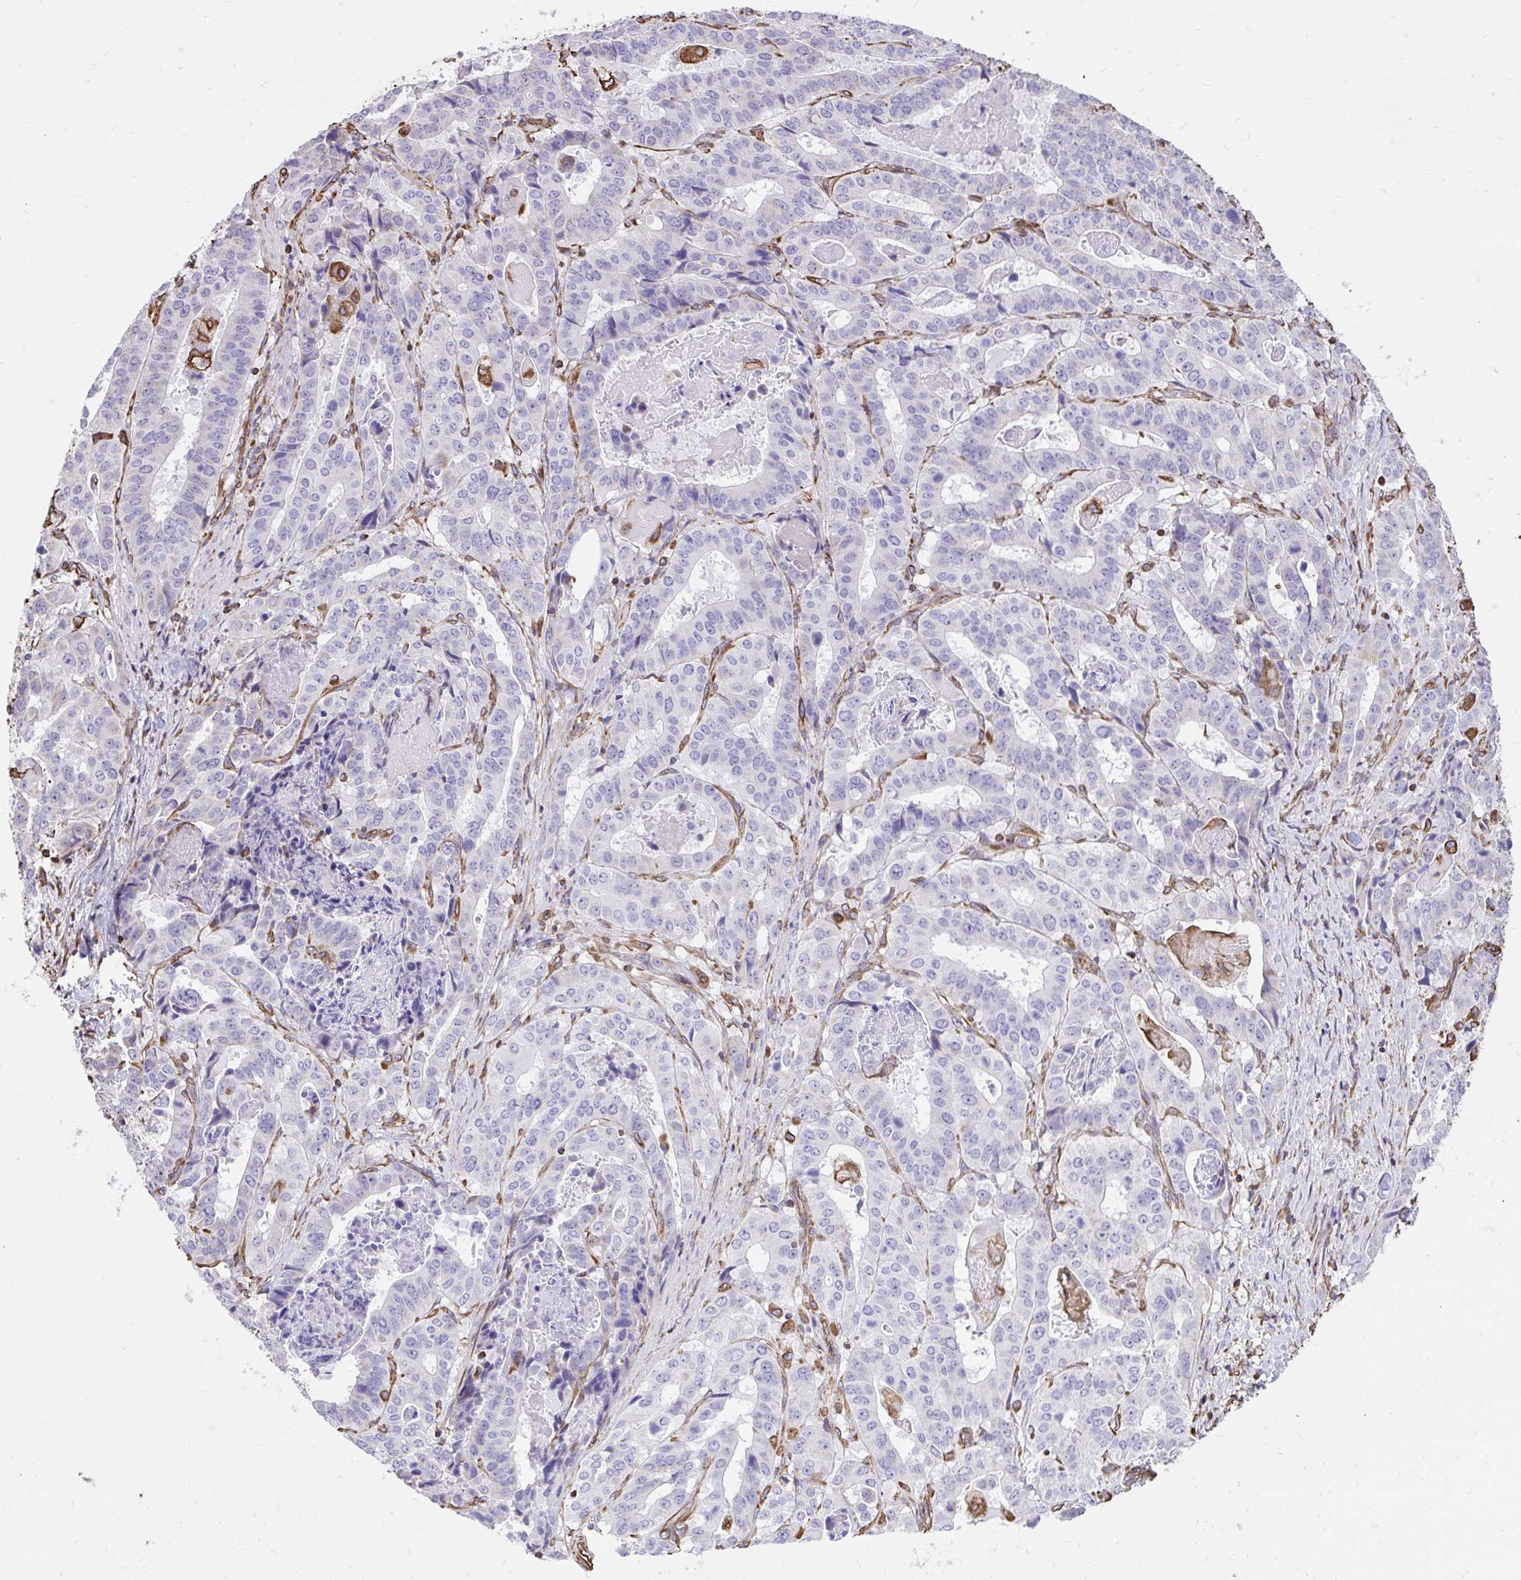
{"staining": {"intensity": "negative", "quantity": "none", "location": "none"}, "tissue": "stomach cancer", "cell_type": "Tumor cells", "image_type": "cancer", "snomed": [{"axis": "morphology", "description": "Adenocarcinoma, NOS"}, {"axis": "topography", "description": "Stomach"}], "caption": "The photomicrograph shows no significant expression in tumor cells of stomach cancer (adenocarcinoma).", "gene": "RNF103", "patient": {"sex": "male", "age": 48}}